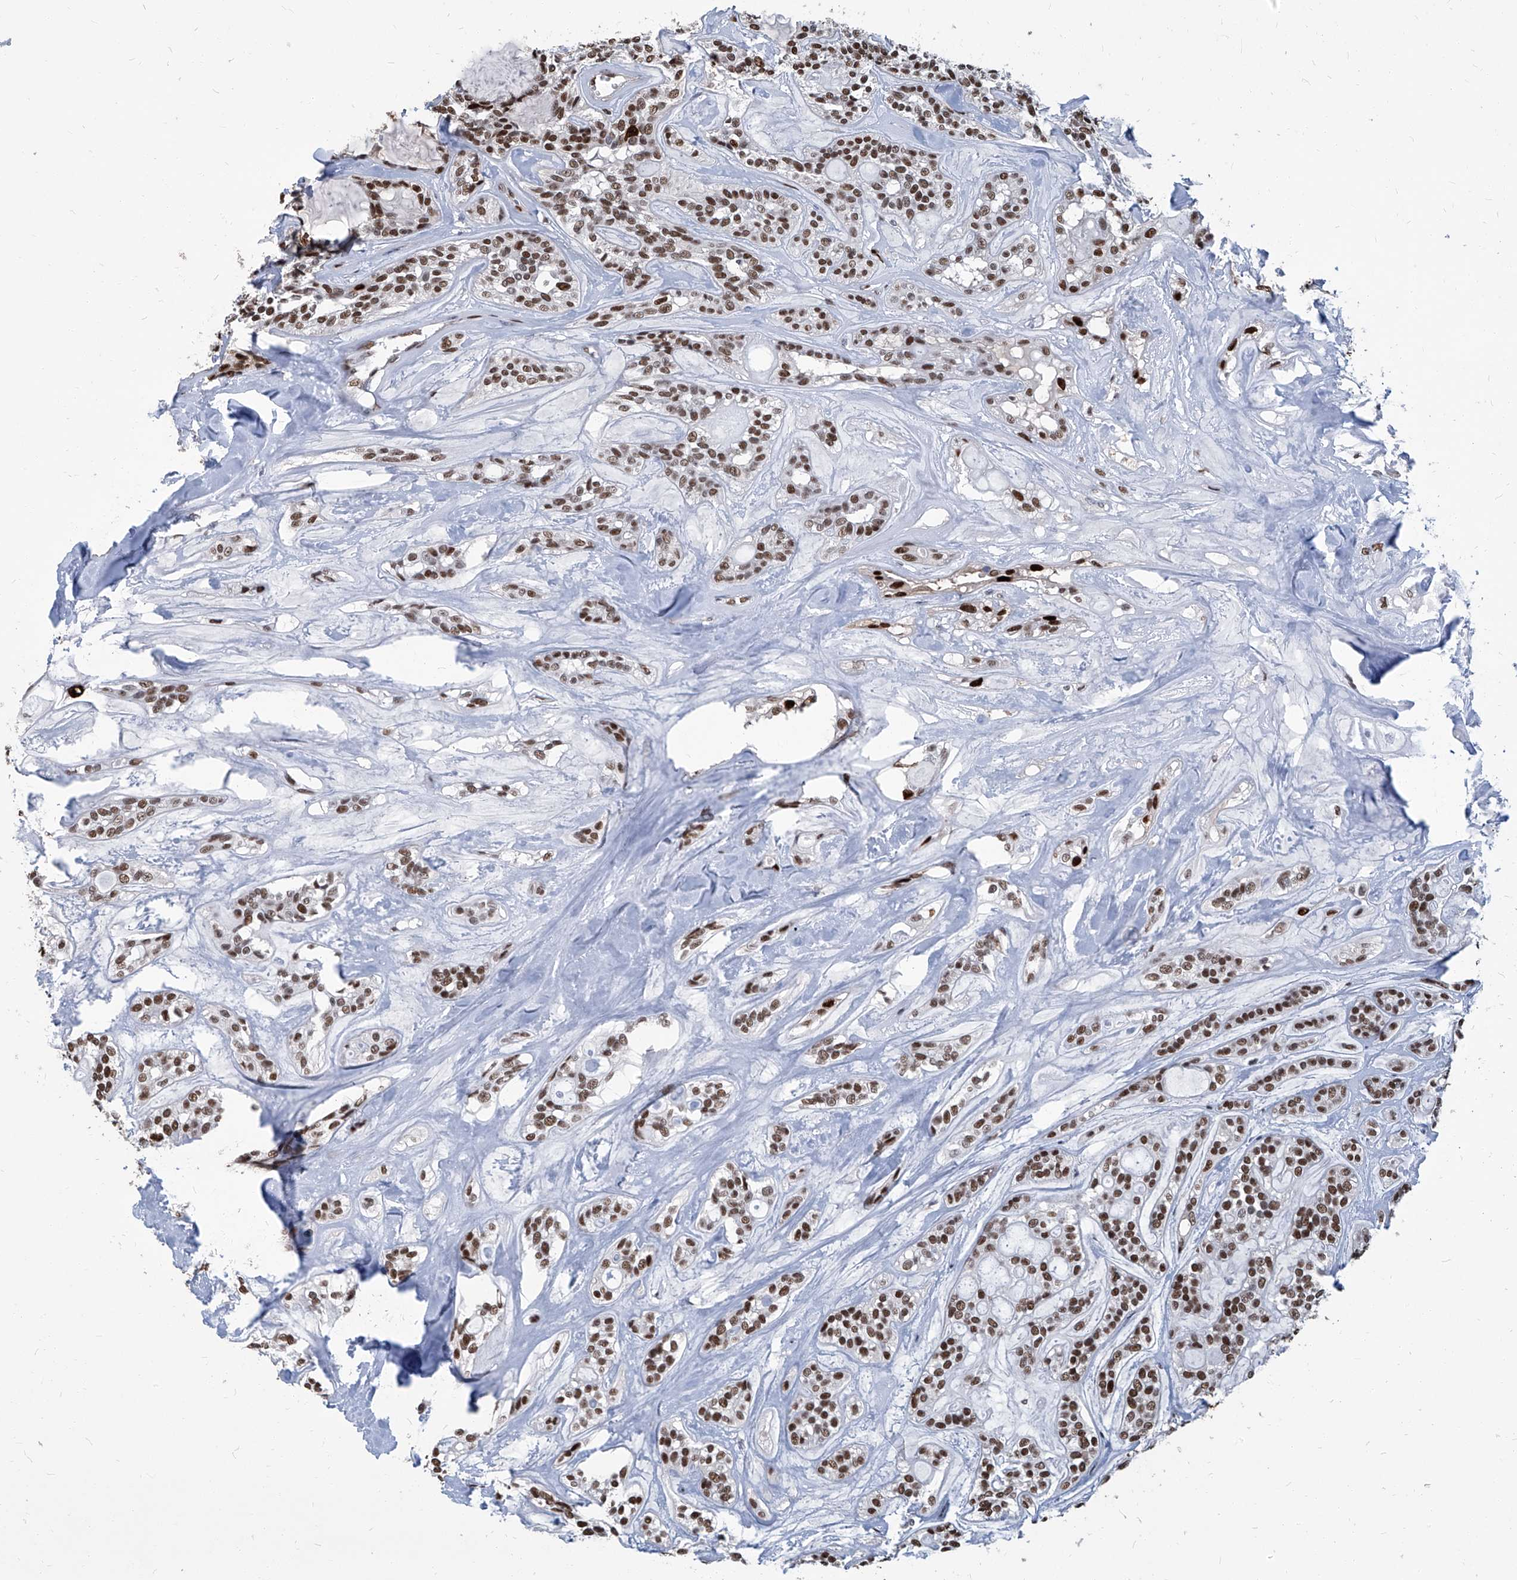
{"staining": {"intensity": "moderate", "quantity": ">75%", "location": "nuclear"}, "tissue": "head and neck cancer", "cell_type": "Tumor cells", "image_type": "cancer", "snomed": [{"axis": "morphology", "description": "Adenocarcinoma, NOS"}, {"axis": "topography", "description": "Head-Neck"}], "caption": "Immunohistochemistry (IHC) of human head and neck cancer (adenocarcinoma) demonstrates medium levels of moderate nuclear expression in approximately >75% of tumor cells. (DAB (3,3'-diaminobenzidine) = brown stain, brightfield microscopy at high magnification).", "gene": "PCNA", "patient": {"sex": "male", "age": 66}}